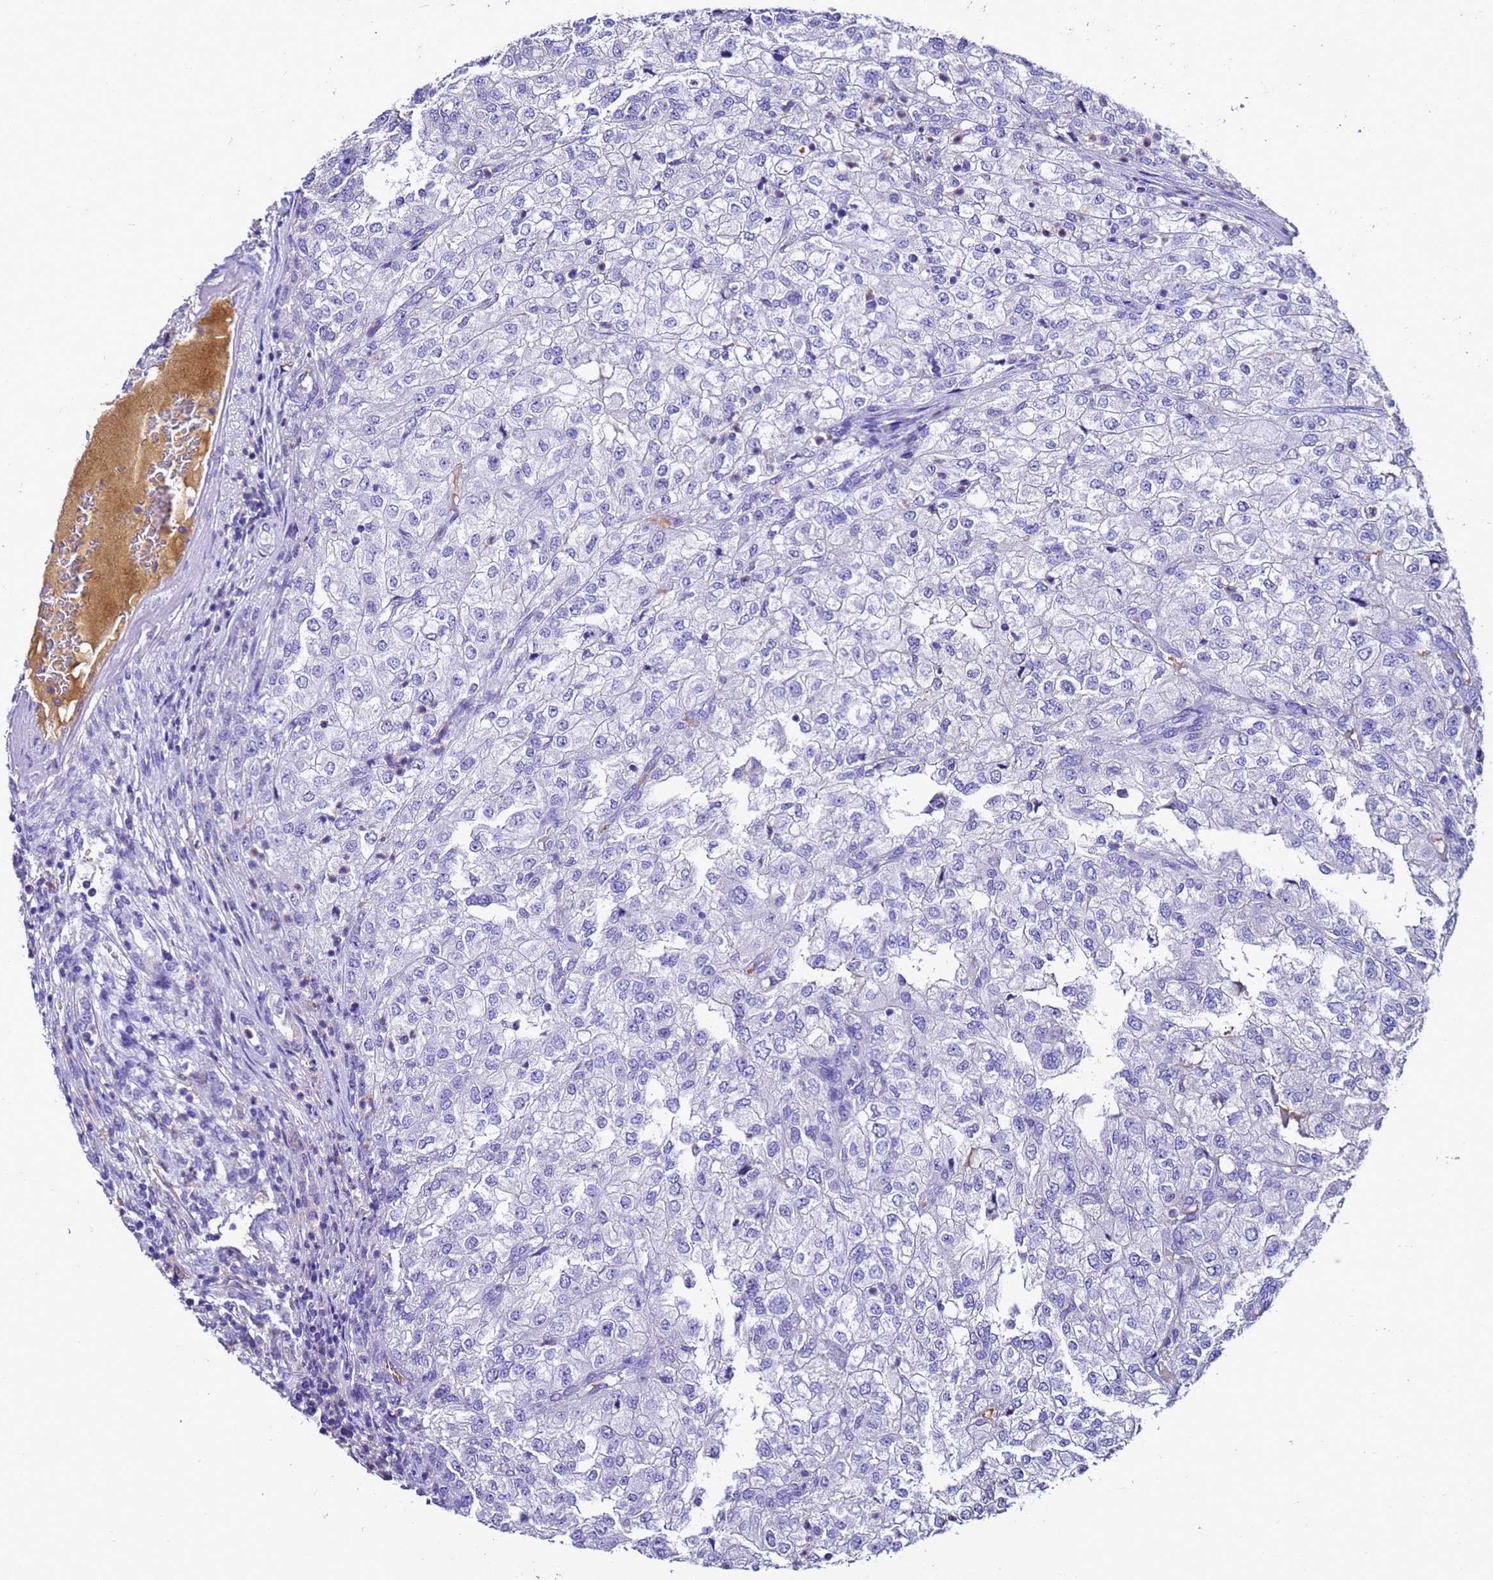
{"staining": {"intensity": "negative", "quantity": "none", "location": "none"}, "tissue": "renal cancer", "cell_type": "Tumor cells", "image_type": "cancer", "snomed": [{"axis": "morphology", "description": "Adenocarcinoma, NOS"}, {"axis": "topography", "description": "Kidney"}], "caption": "A high-resolution histopathology image shows IHC staining of renal adenocarcinoma, which reveals no significant expression in tumor cells.", "gene": "UGT2A1", "patient": {"sex": "female", "age": 54}}